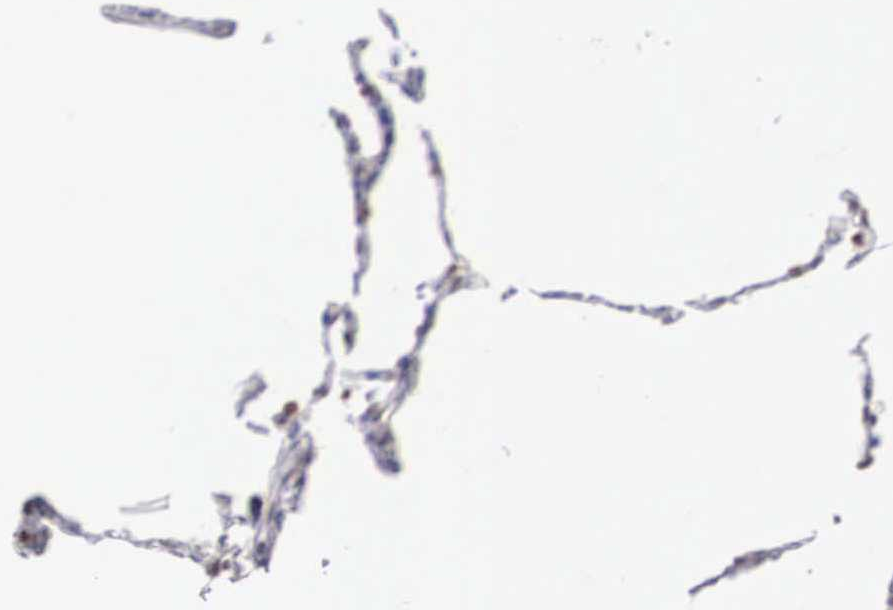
{"staining": {"intensity": "moderate", "quantity": "25%-75%", "location": "nuclear"}, "tissue": "lung", "cell_type": "Alveolar cells", "image_type": "normal", "snomed": [{"axis": "morphology", "description": "Normal tissue, NOS"}, {"axis": "topography", "description": "Lung"}], "caption": "A histopathology image of lung stained for a protein demonstrates moderate nuclear brown staining in alveolar cells.", "gene": "HMGN5", "patient": {"sex": "female", "age": 75}}